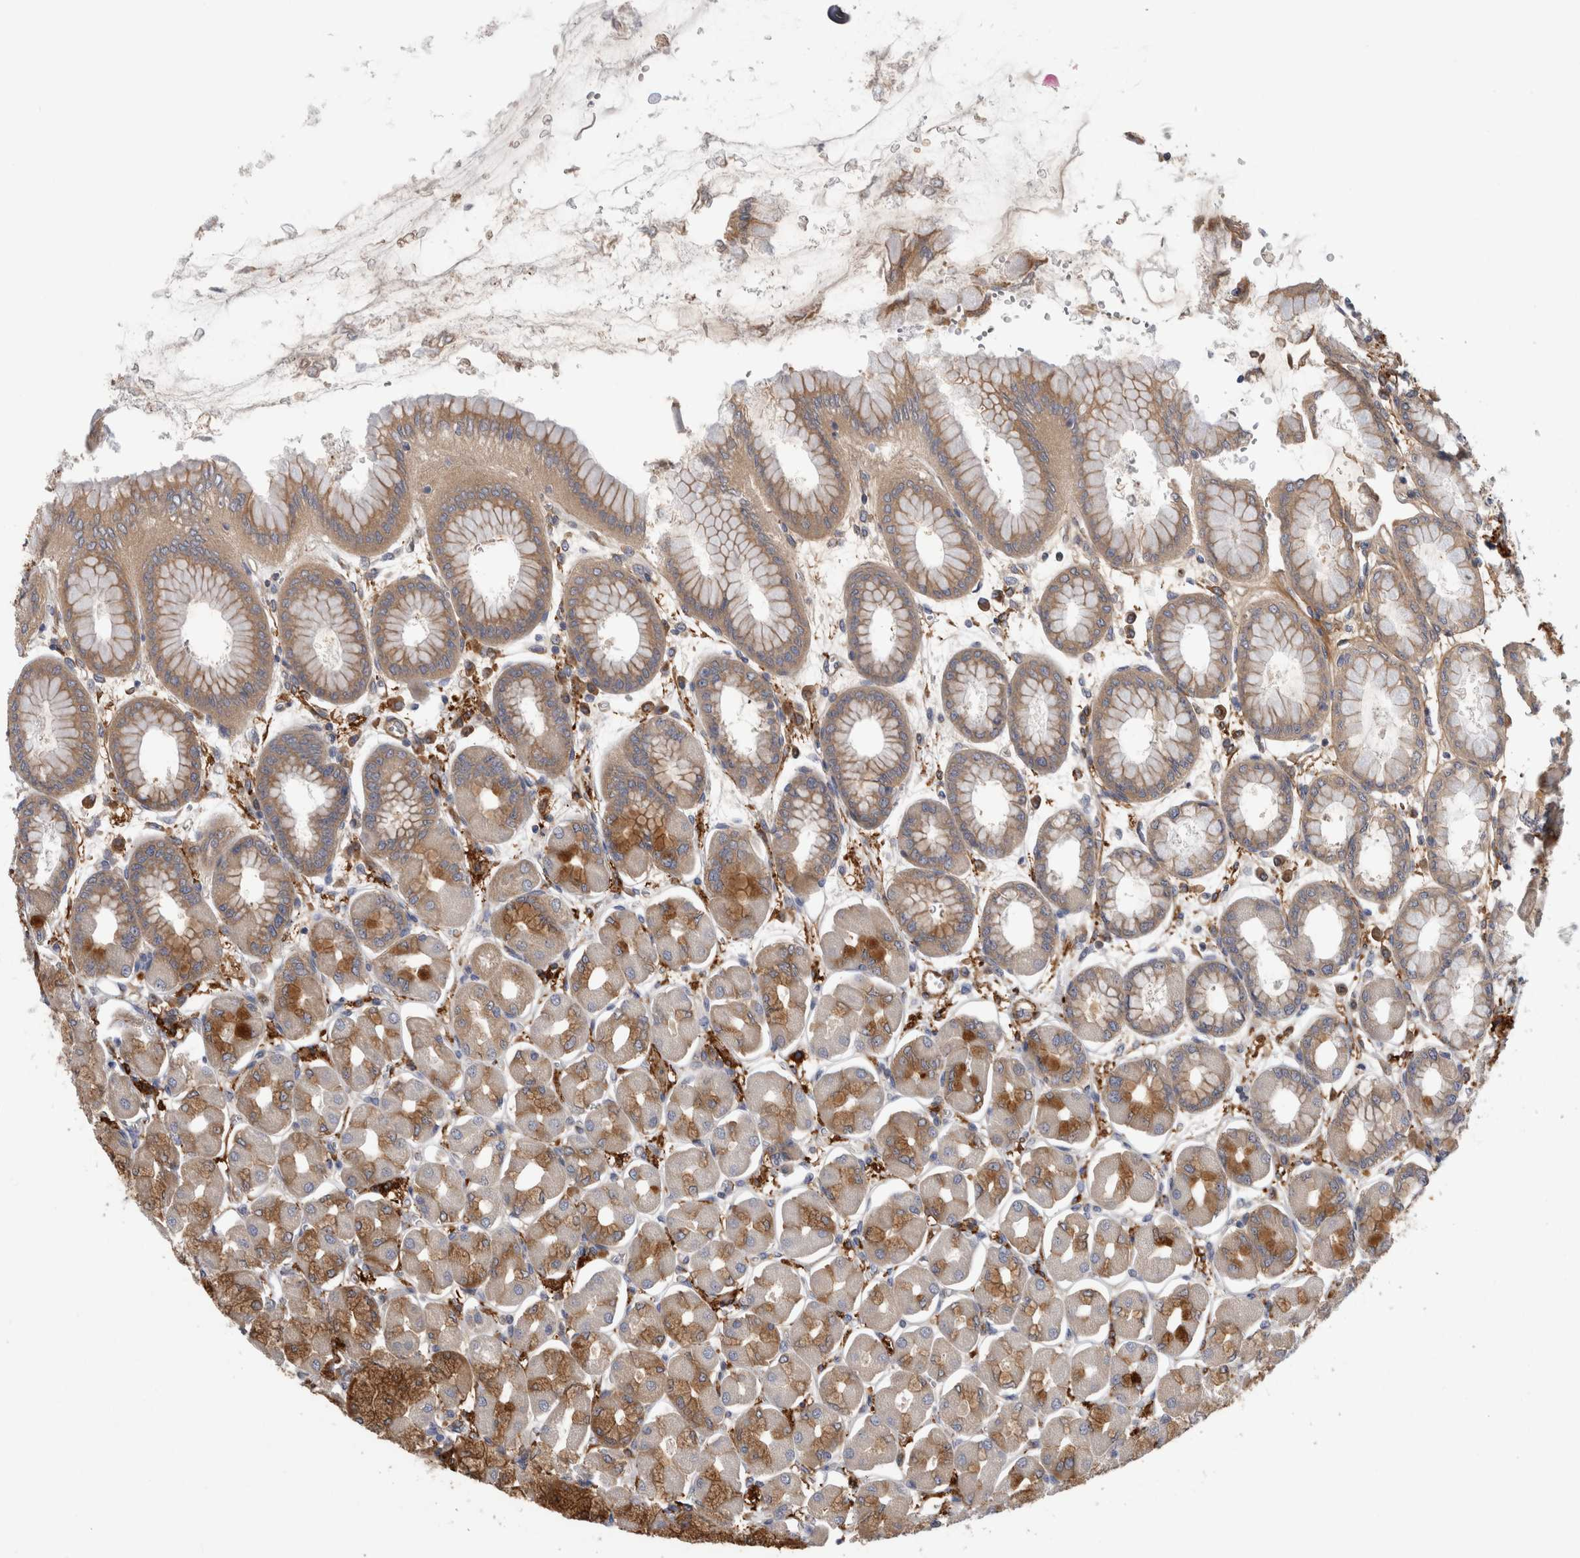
{"staining": {"intensity": "moderate", "quantity": "25%-75%", "location": "cytoplasmic/membranous"}, "tissue": "stomach", "cell_type": "Glandular cells", "image_type": "normal", "snomed": [{"axis": "morphology", "description": "Normal tissue, NOS"}, {"axis": "topography", "description": "Stomach, upper"}], "caption": "DAB immunohistochemical staining of unremarkable human stomach demonstrates moderate cytoplasmic/membranous protein staining in approximately 25%-75% of glandular cells.", "gene": "EPRS1", "patient": {"sex": "female", "age": 56}}